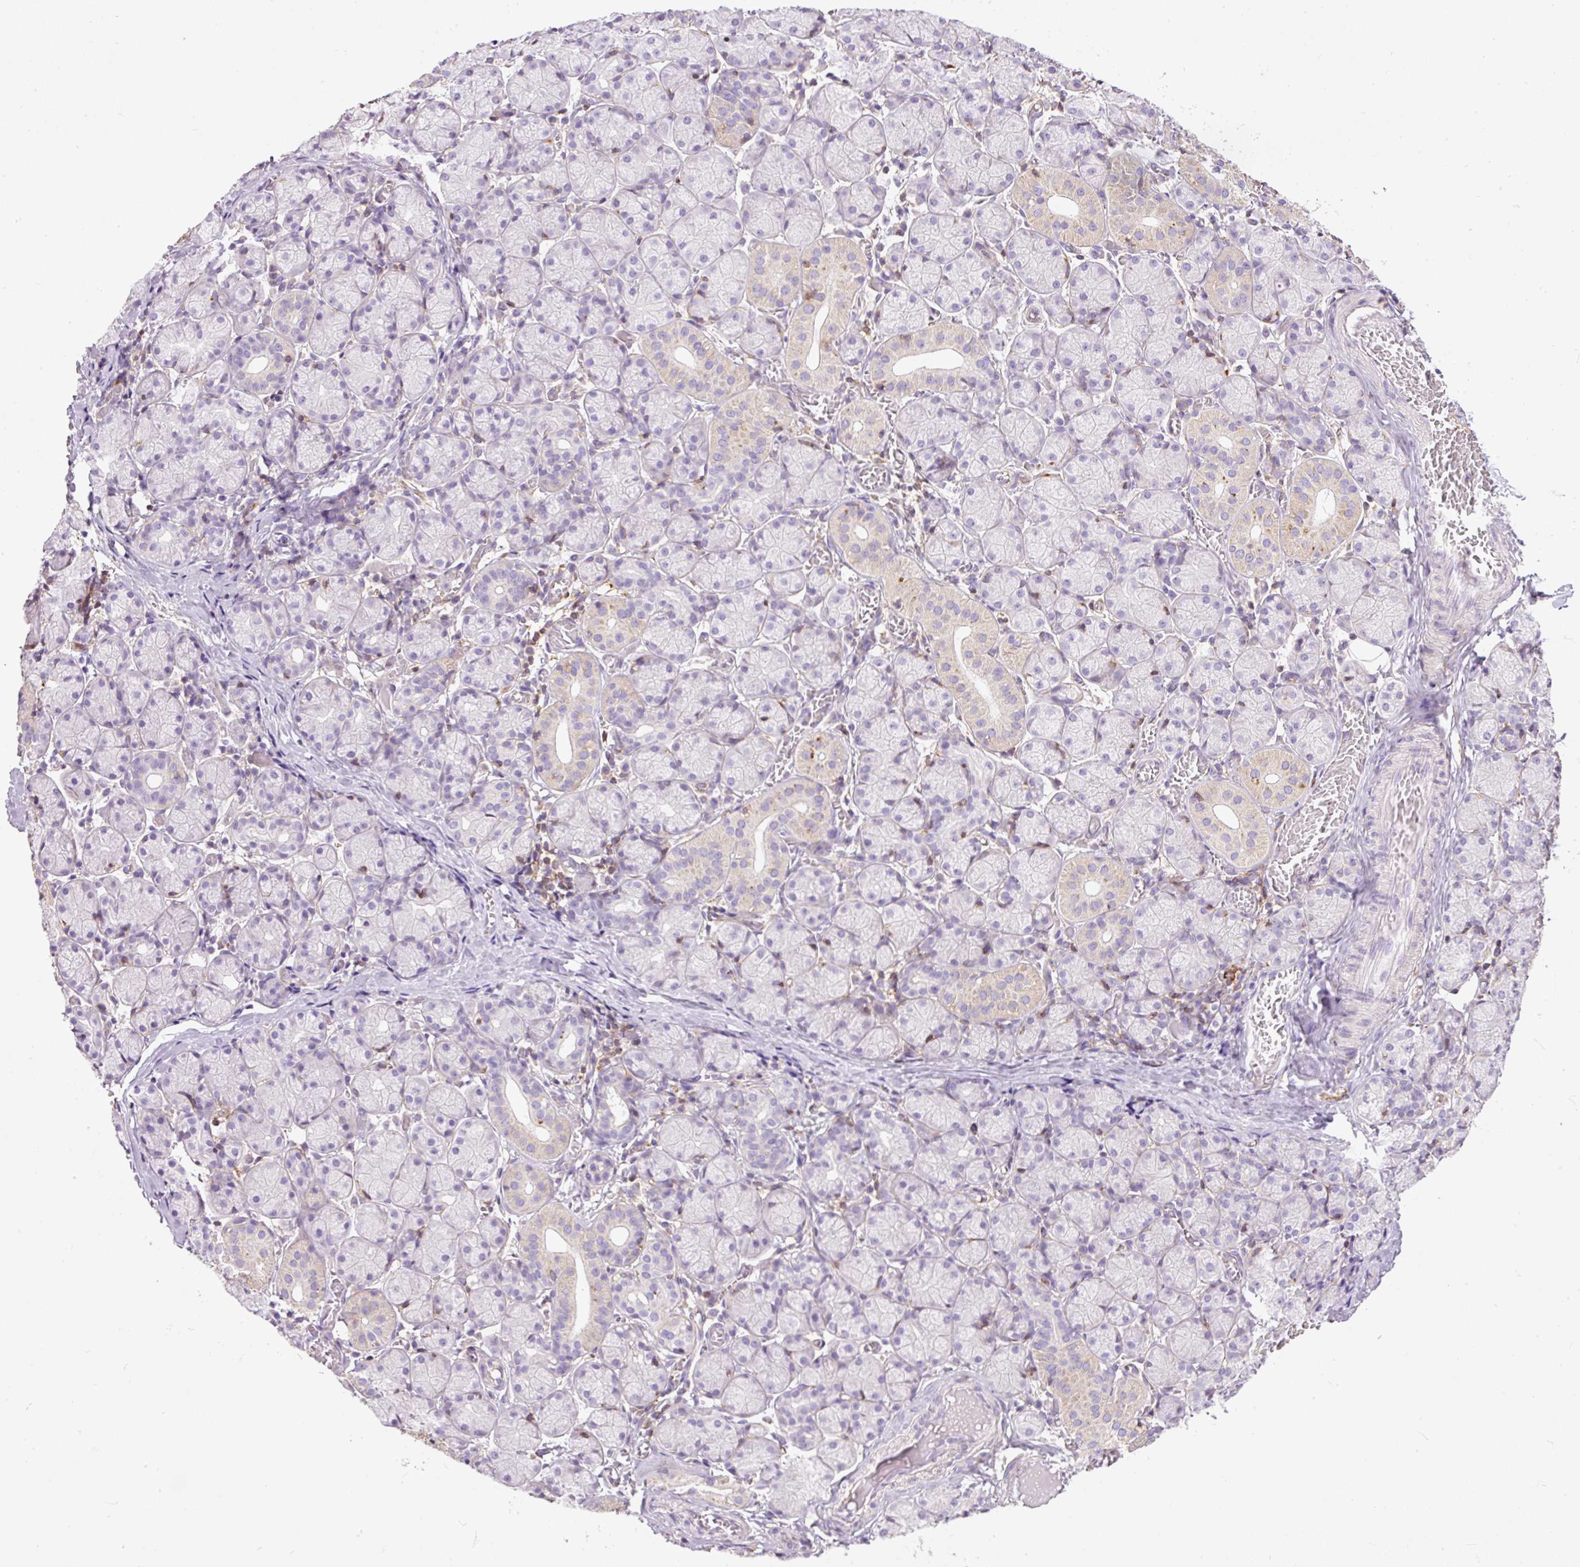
{"staining": {"intensity": "weak", "quantity": "<25%", "location": "cytoplasmic/membranous"}, "tissue": "salivary gland", "cell_type": "Glandular cells", "image_type": "normal", "snomed": [{"axis": "morphology", "description": "Normal tissue, NOS"}, {"axis": "topography", "description": "Salivary gland"}], "caption": "DAB (3,3'-diaminobenzidine) immunohistochemical staining of benign salivary gland shows no significant positivity in glandular cells.", "gene": "DOK6", "patient": {"sex": "female", "age": 24}}